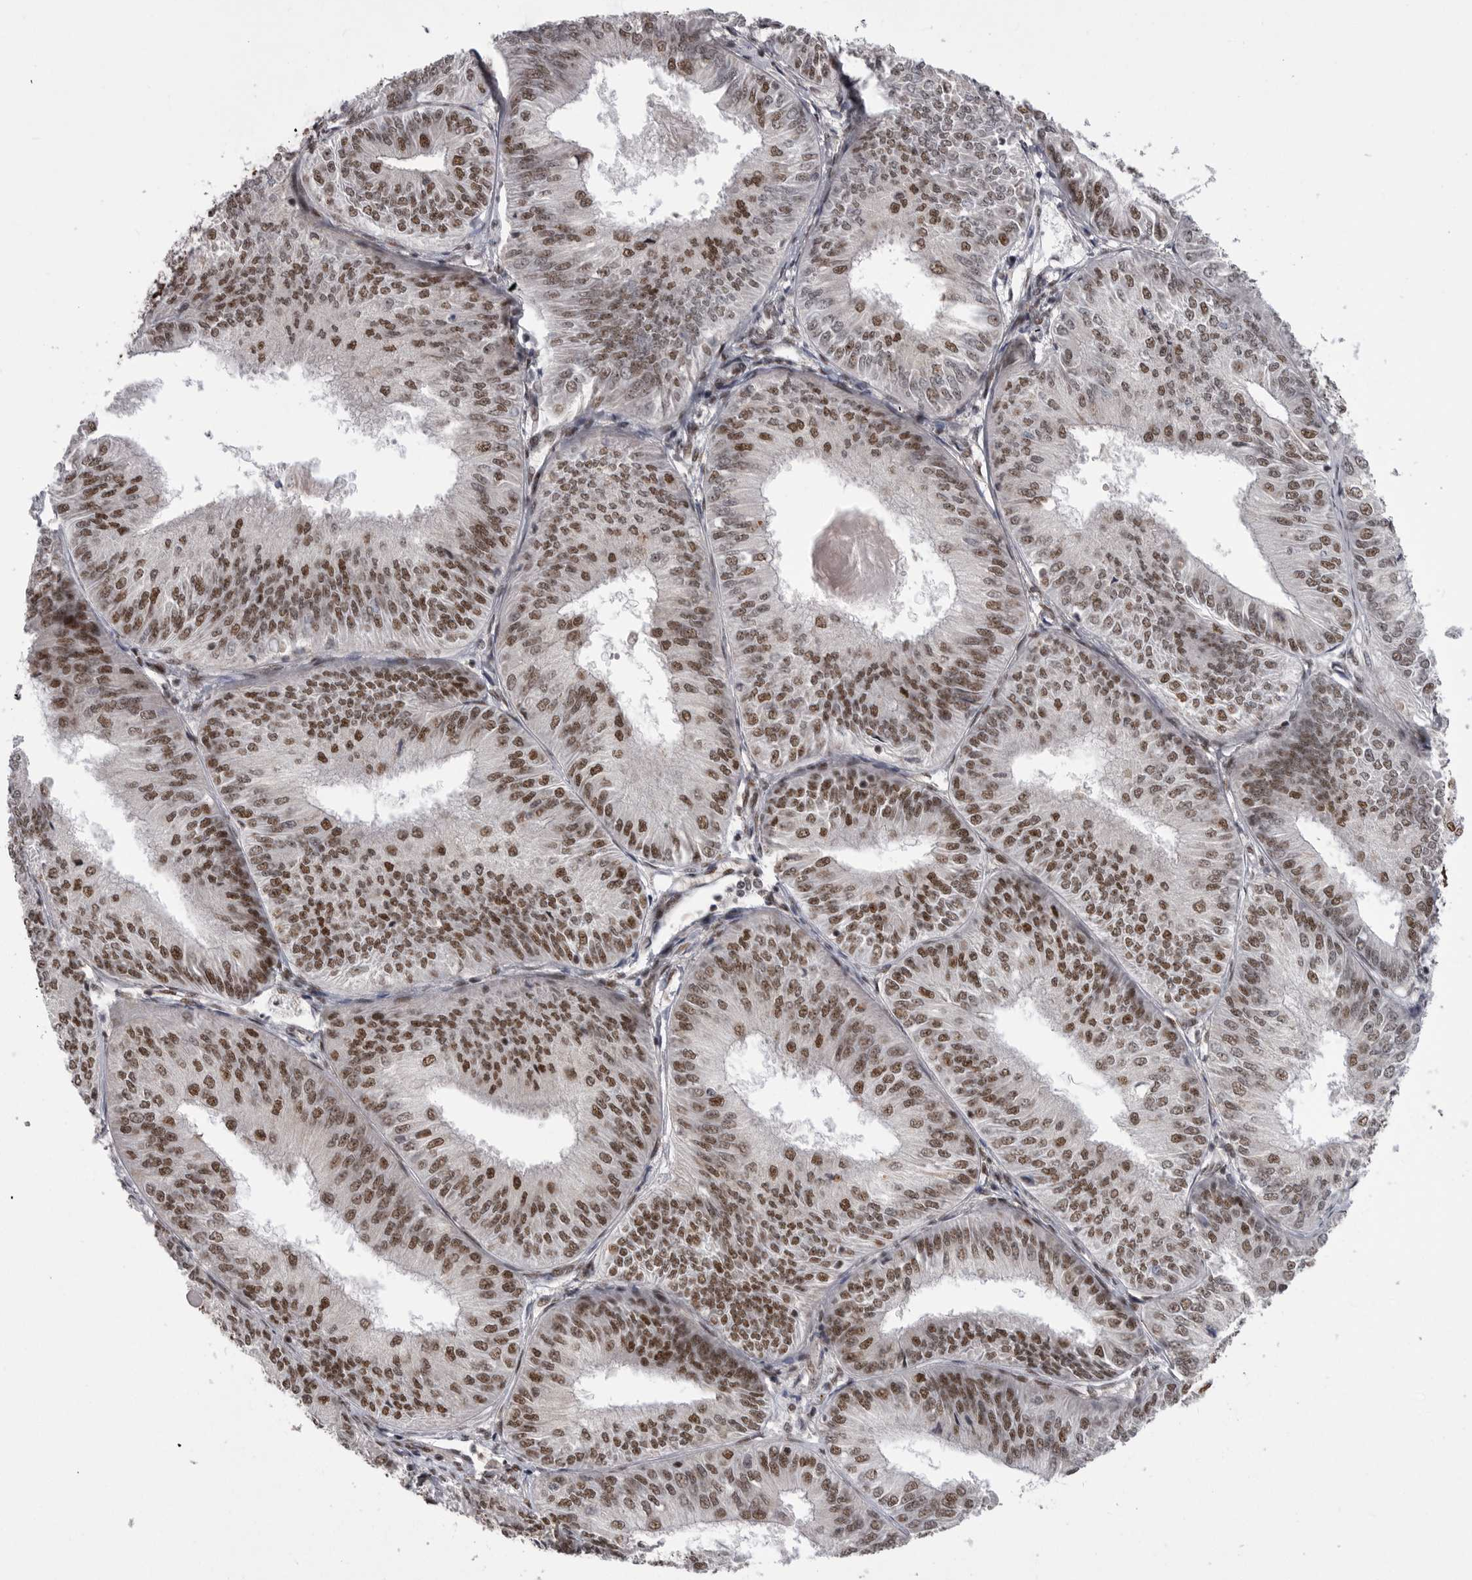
{"staining": {"intensity": "strong", "quantity": "25%-75%", "location": "nuclear"}, "tissue": "endometrial cancer", "cell_type": "Tumor cells", "image_type": "cancer", "snomed": [{"axis": "morphology", "description": "Adenocarcinoma, NOS"}, {"axis": "topography", "description": "Endometrium"}], "caption": "An immunohistochemistry (IHC) histopathology image of neoplastic tissue is shown. Protein staining in brown labels strong nuclear positivity in adenocarcinoma (endometrial) within tumor cells.", "gene": "PPP1R8", "patient": {"sex": "female", "age": 58}}